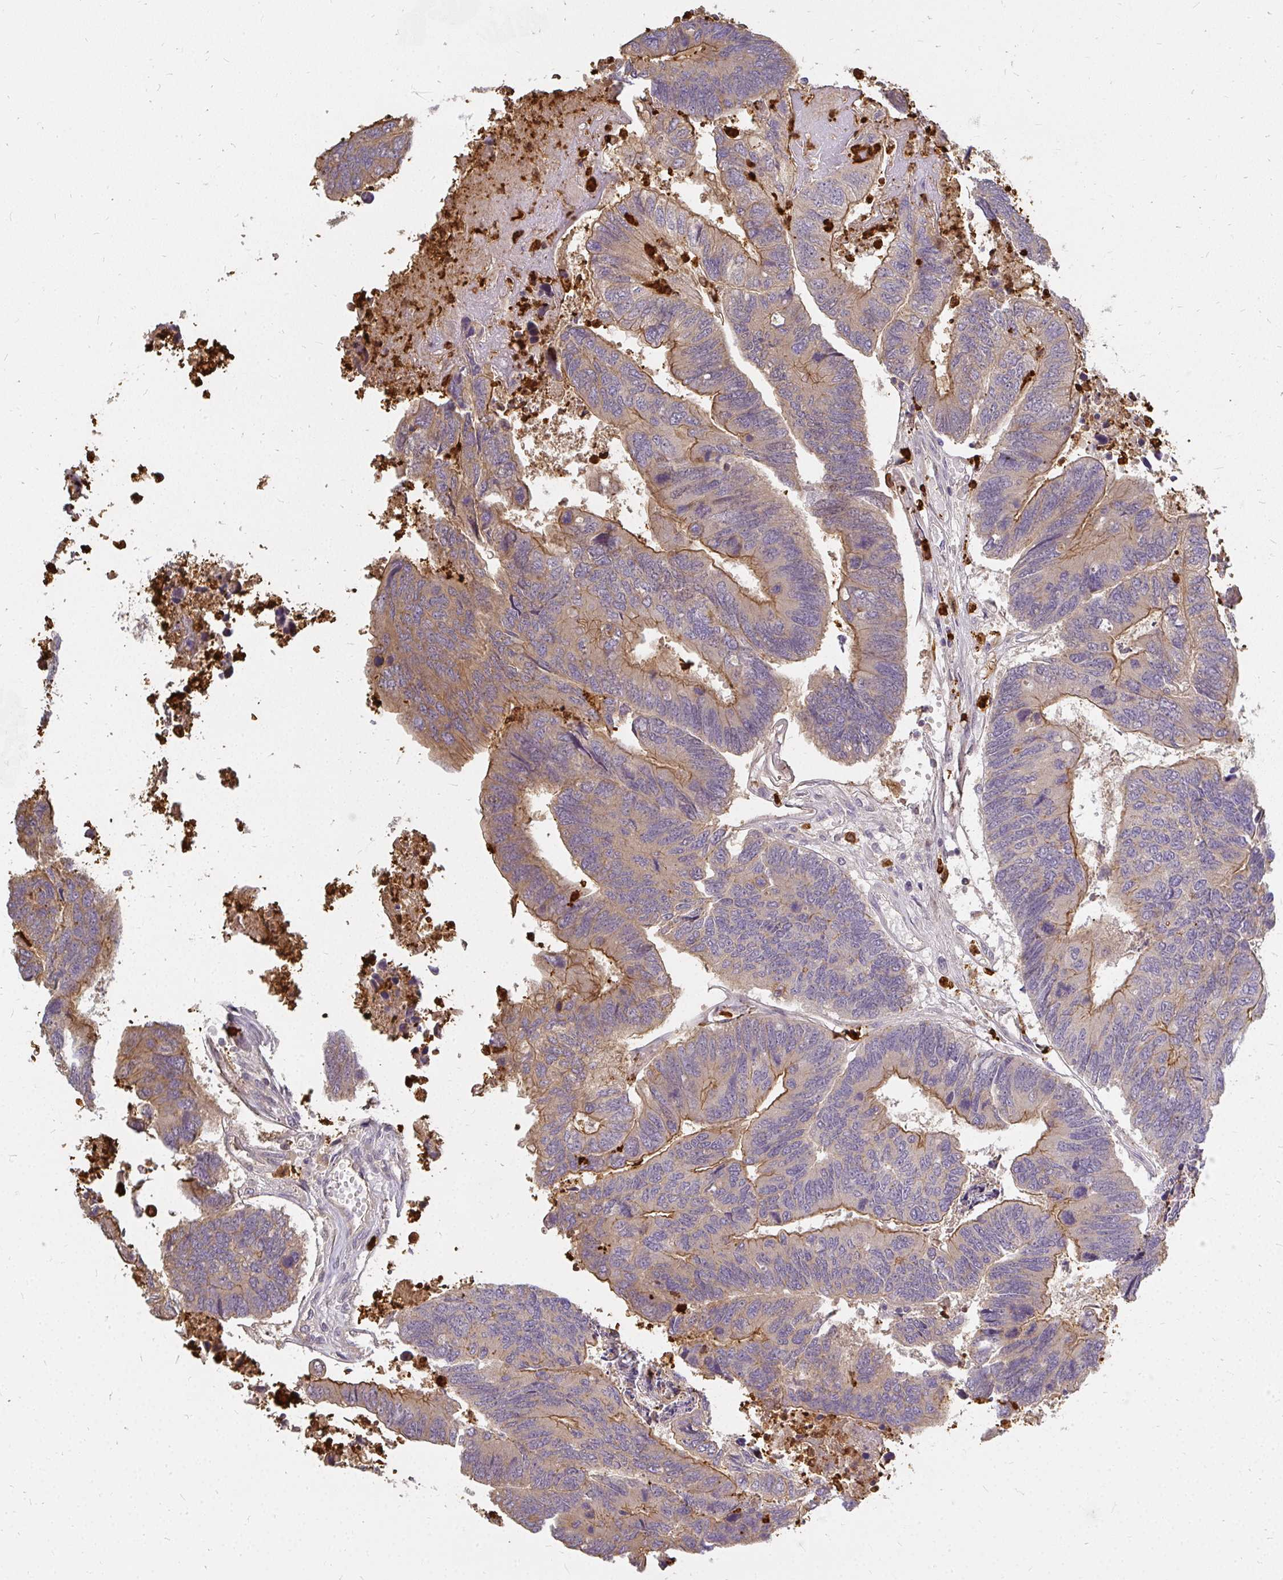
{"staining": {"intensity": "moderate", "quantity": "25%-75%", "location": "cytoplasmic/membranous"}, "tissue": "colorectal cancer", "cell_type": "Tumor cells", "image_type": "cancer", "snomed": [{"axis": "morphology", "description": "Adenocarcinoma, NOS"}, {"axis": "topography", "description": "Colon"}], "caption": "Brown immunohistochemical staining in colorectal adenocarcinoma exhibits moderate cytoplasmic/membranous expression in approximately 25%-75% of tumor cells. The staining was performed using DAB (3,3'-diaminobenzidine) to visualize the protein expression in brown, while the nuclei were stained in blue with hematoxylin (Magnification: 20x).", "gene": "CNTRL", "patient": {"sex": "female", "age": 67}}